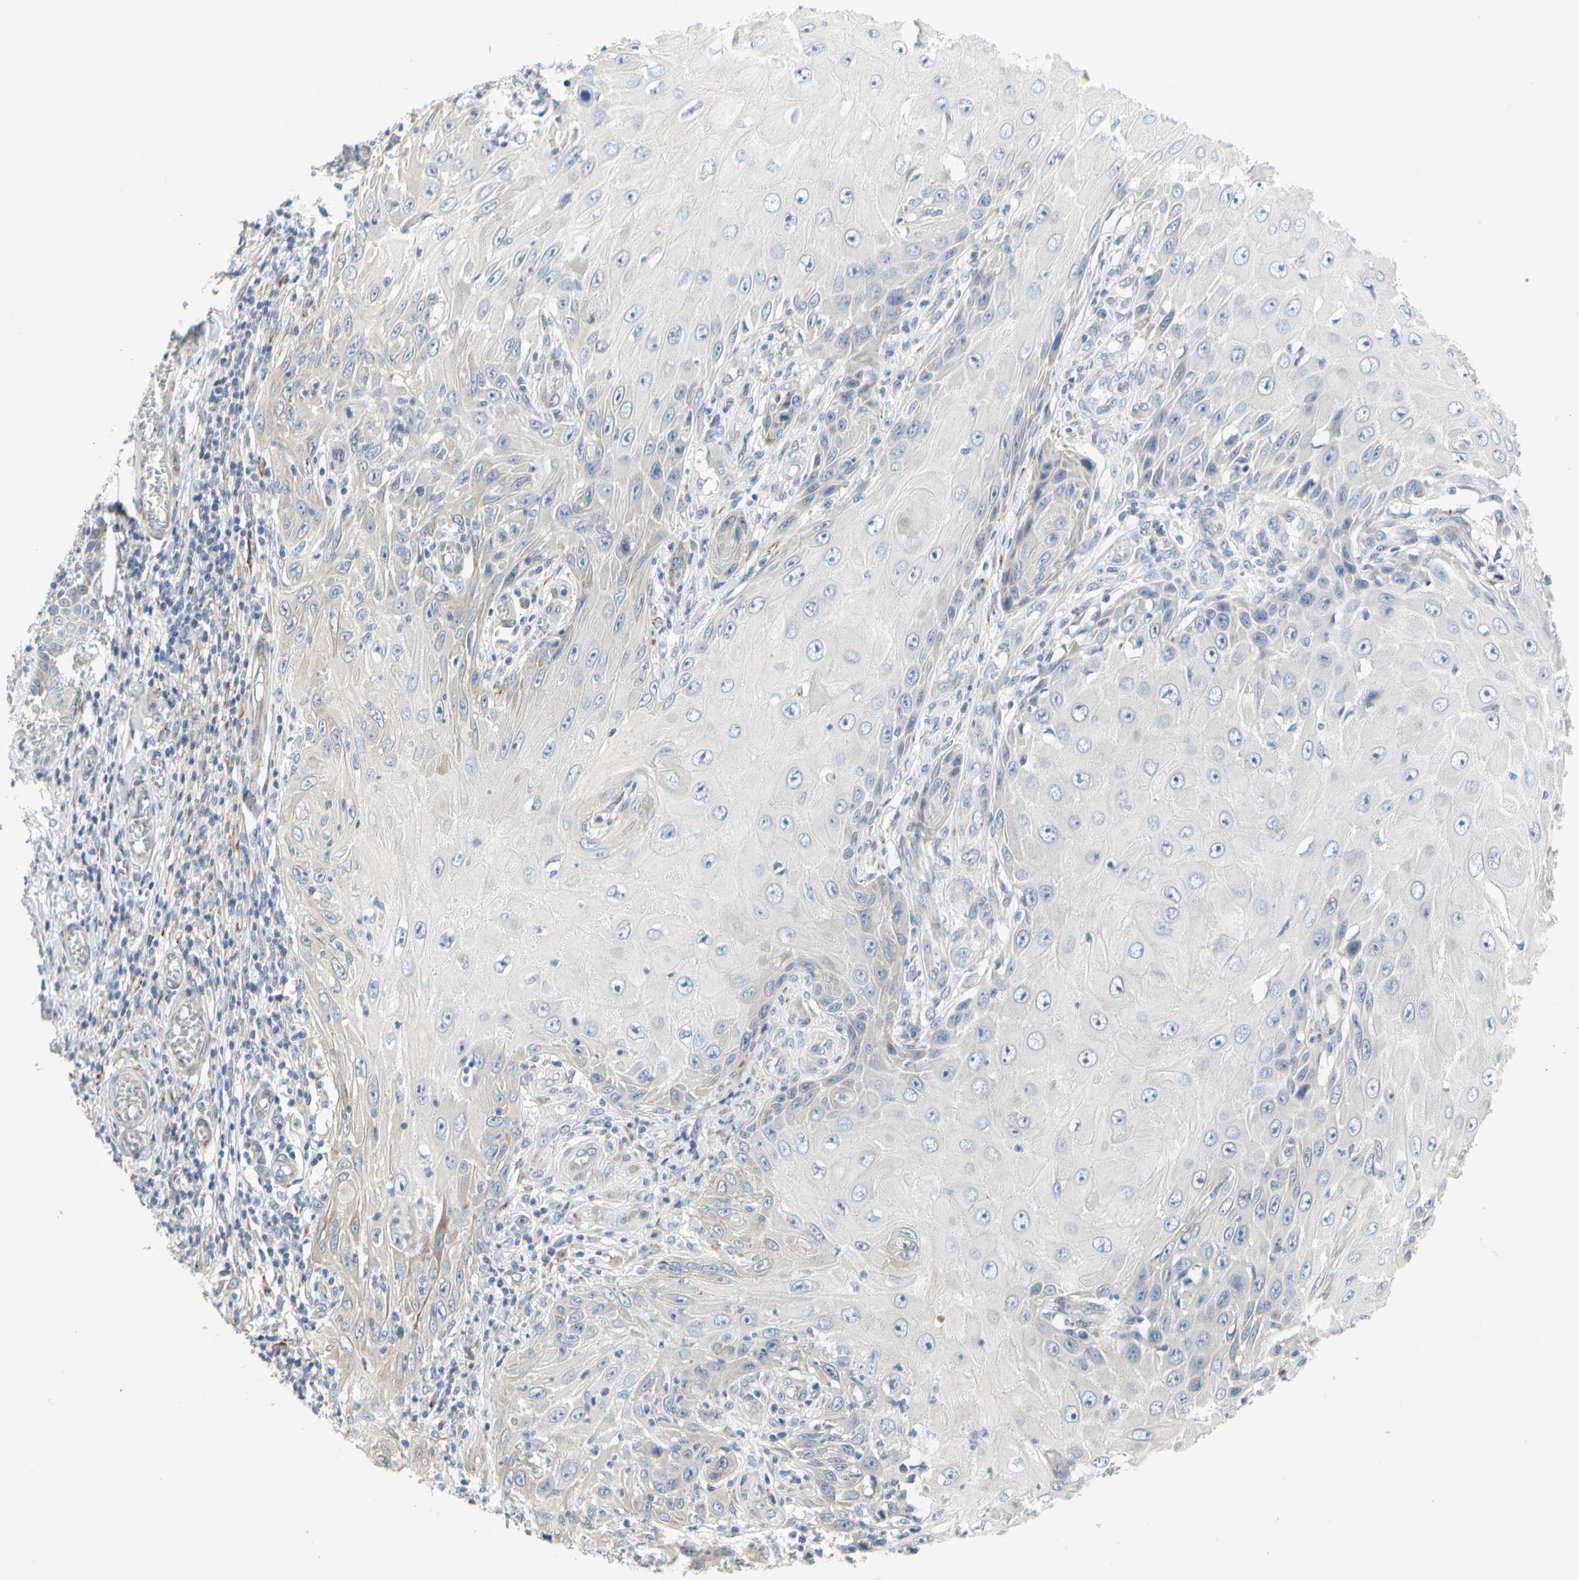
{"staining": {"intensity": "weak", "quantity": "<25%", "location": "cytoplasmic/membranous"}, "tissue": "skin cancer", "cell_type": "Tumor cells", "image_type": "cancer", "snomed": [{"axis": "morphology", "description": "Squamous cell carcinoma, NOS"}, {"axis": "topography", "description": "Skin"}], "caption": "Photomicrograph shows no significant protein positivity in tumor cells of skin cancer.", "gene": "ZNF236", "patient": {"sex": "female", "age": 73}}